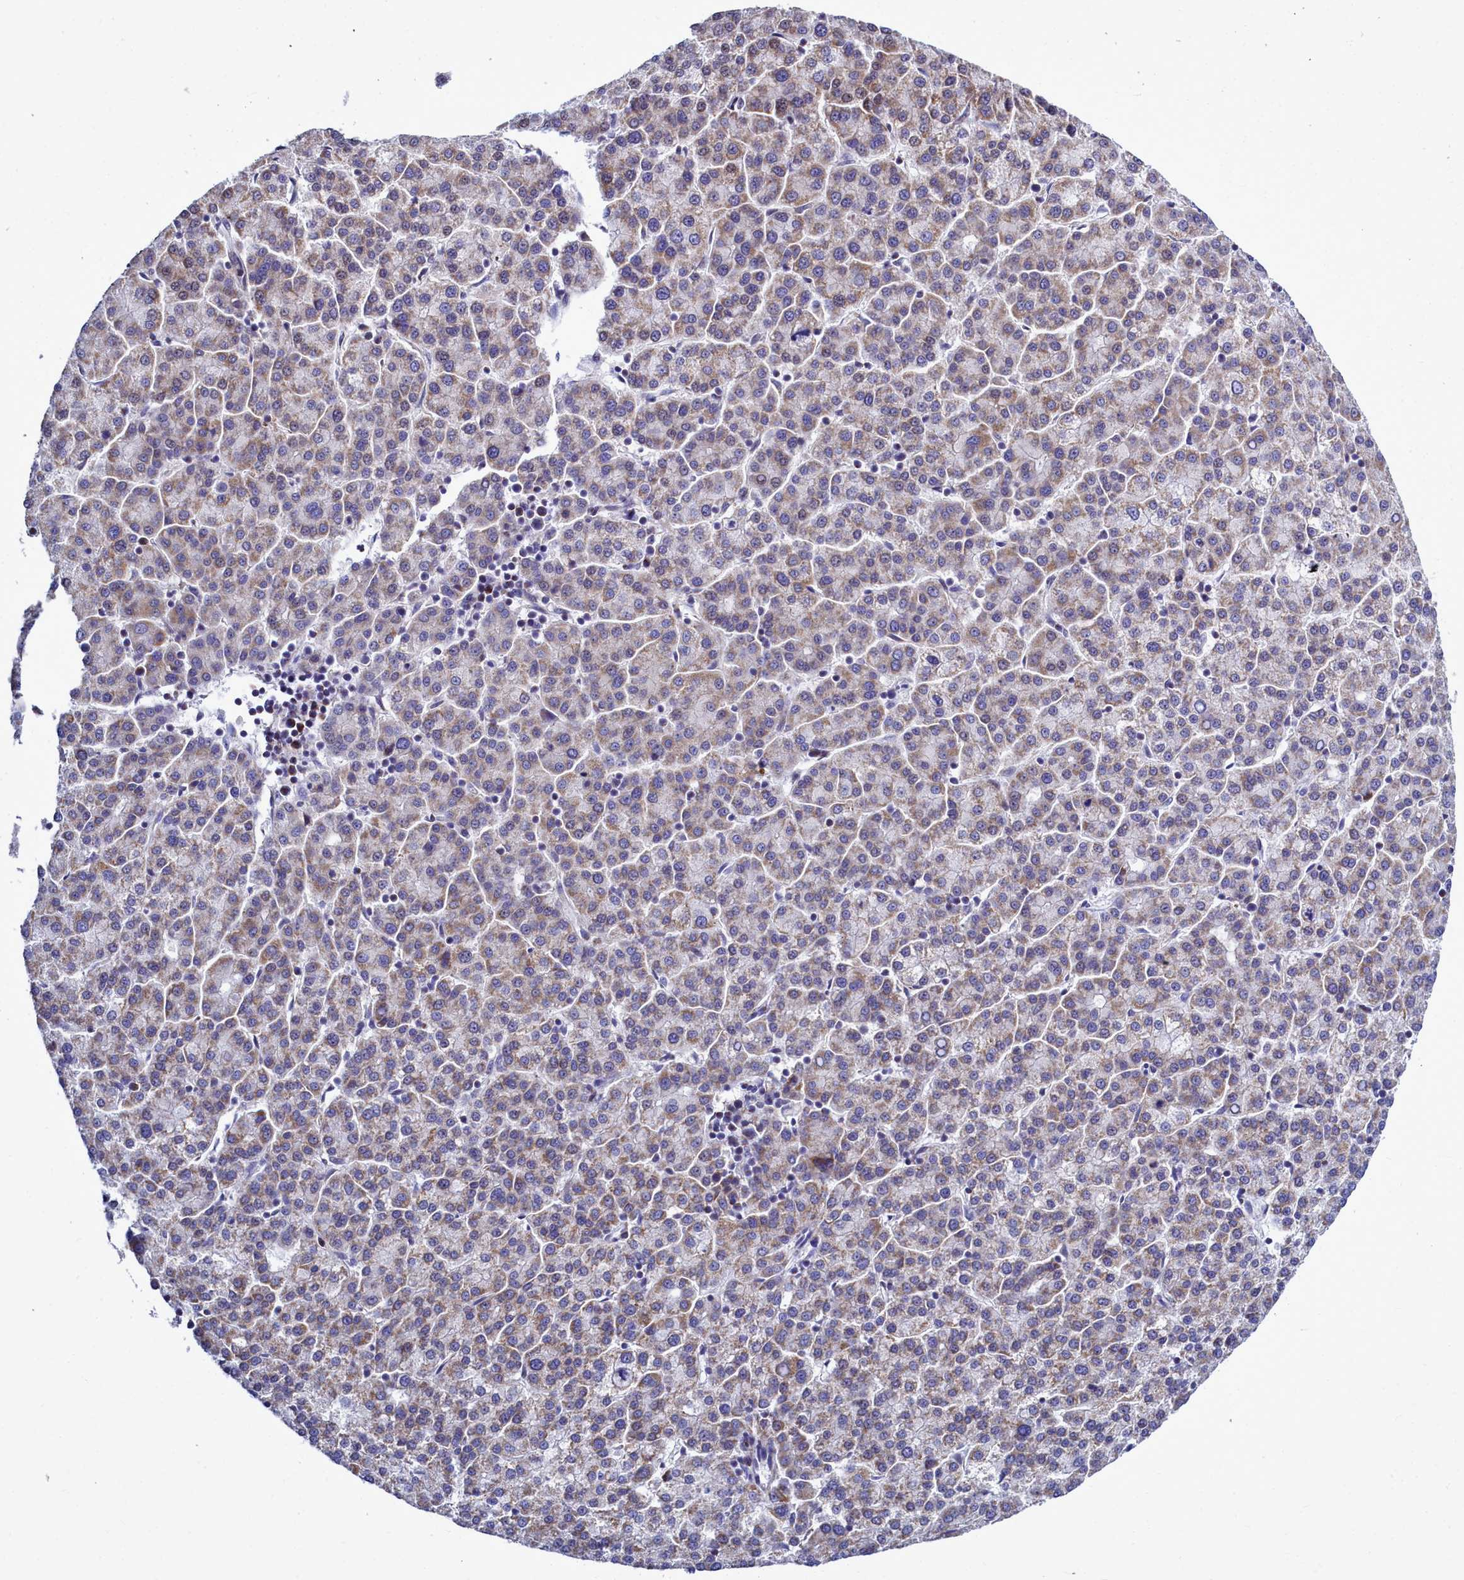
{"staining": {"intensity": "moderate", "quantity": "25%-75%", "location": "cytoplasmic/membranous,nuclear"}, "tissue": "liver cancer", "cell_type": "Tumor cells", "image_type": "cancer", "snomed": [{"axis": "morphology", "description": "Carcinoma, Hepatocellular, NOS"}, {"axis": "topography", "description": "Liver"}], "caption": "About 25%-75% of tumor cells in human liver hepatocellular carcinoma demonstrate moderate cytoplasmic/membranous and nuclear protein expression as visualized by brown immunohistochemical staining.", "gene": "POM121L2", "patient": {"sex": "female", "age": 58}}